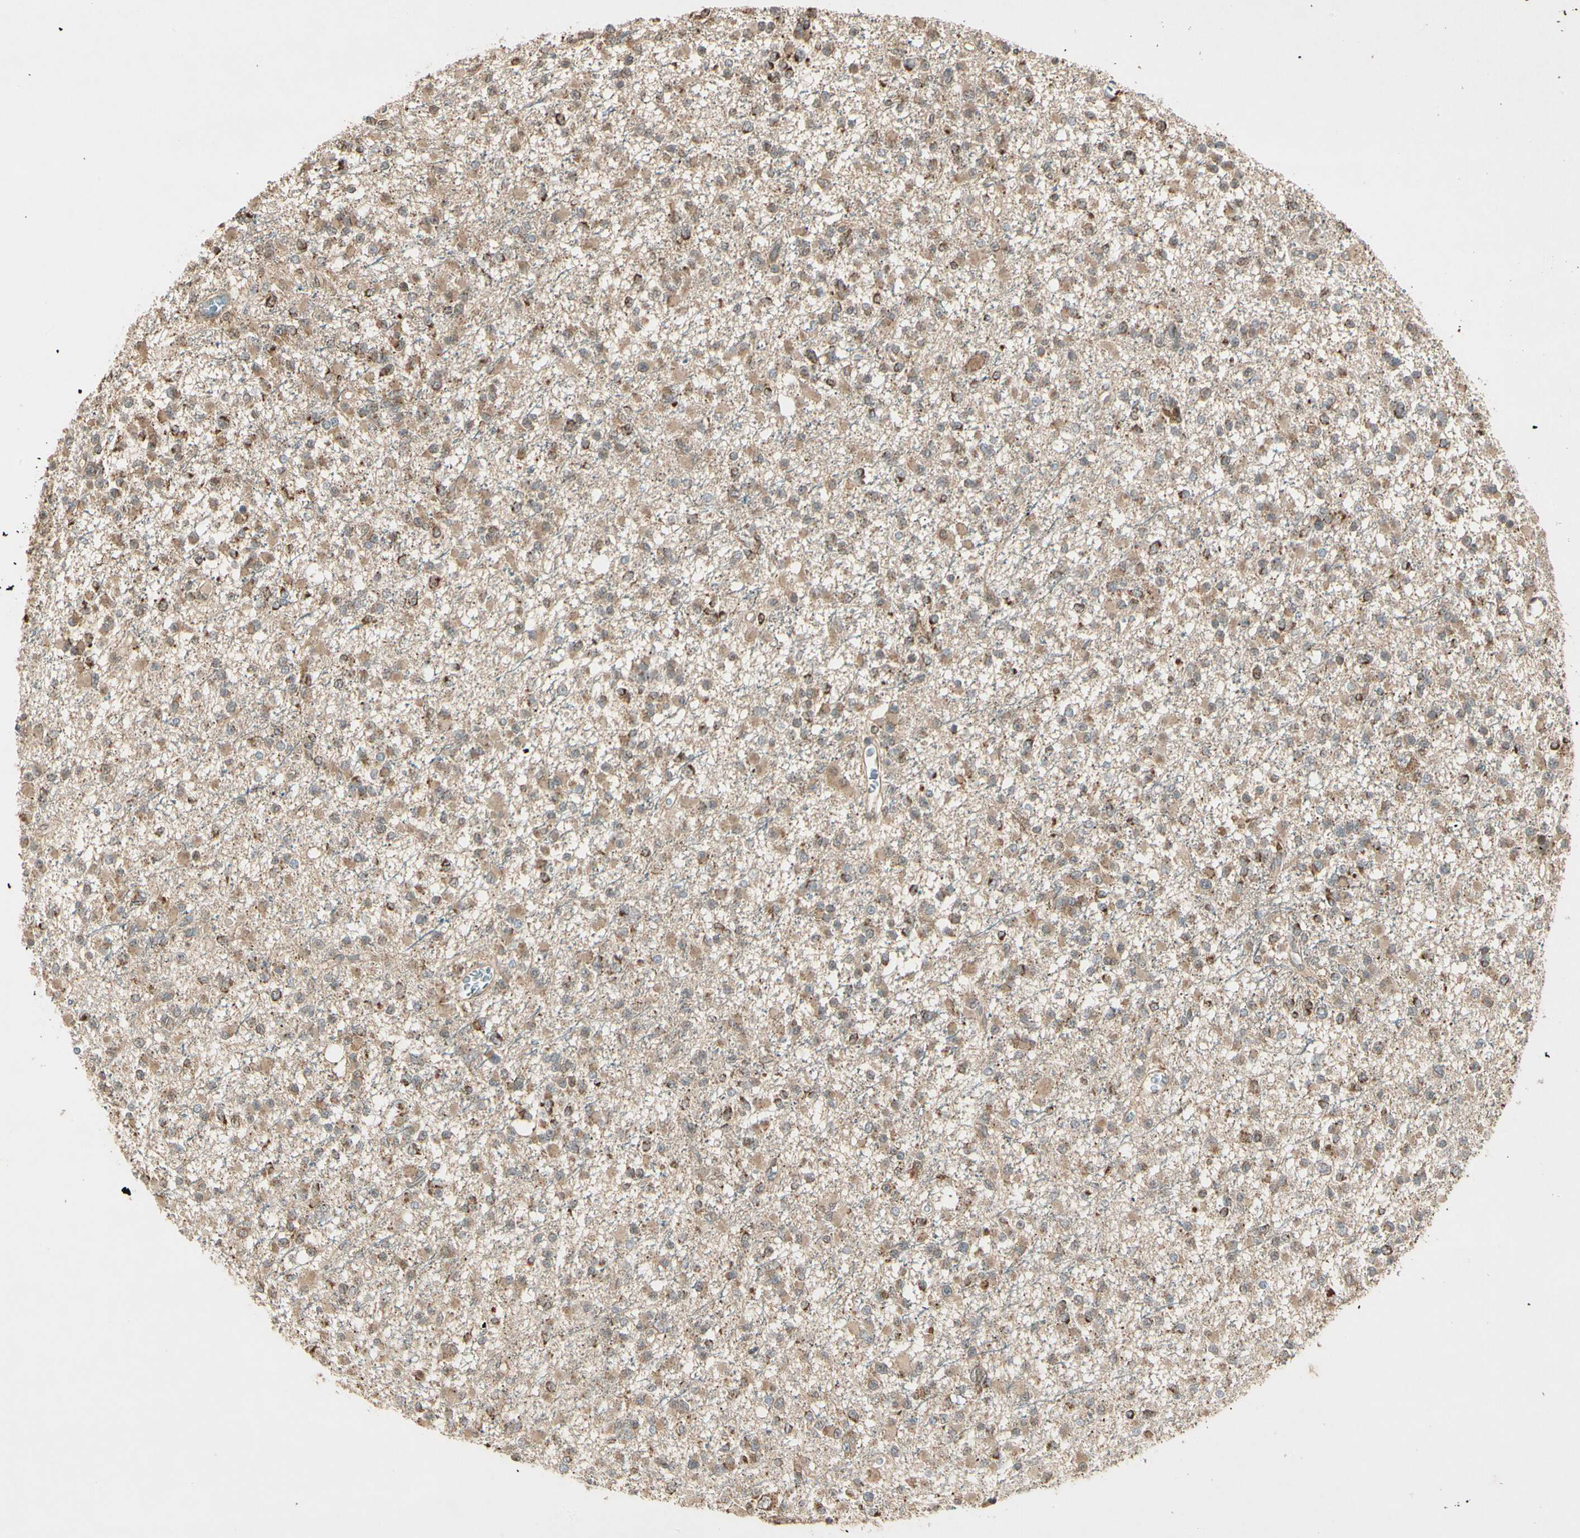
{"staining": {"intensity": "weak", "quantity": ">75%", "location": "cytoplasmic/membranous"}, "tissue": "glioma", "cell_type": "Tumor cells", "image_type": "cancer", "snomed": [{"axis": "morphology", "description": "Glioma, malignant, Low grade"}, {"axis": "topography", "description": "Brain"}], "caption": "Malignant low-grade glioma was stained to show a protein in brown. There is low levels of weak cytoplasmic/membranous positivity in about >75% of tumor cells.", "gene": "PRDX5", "patient": {"sex": "female", "age": 22}}